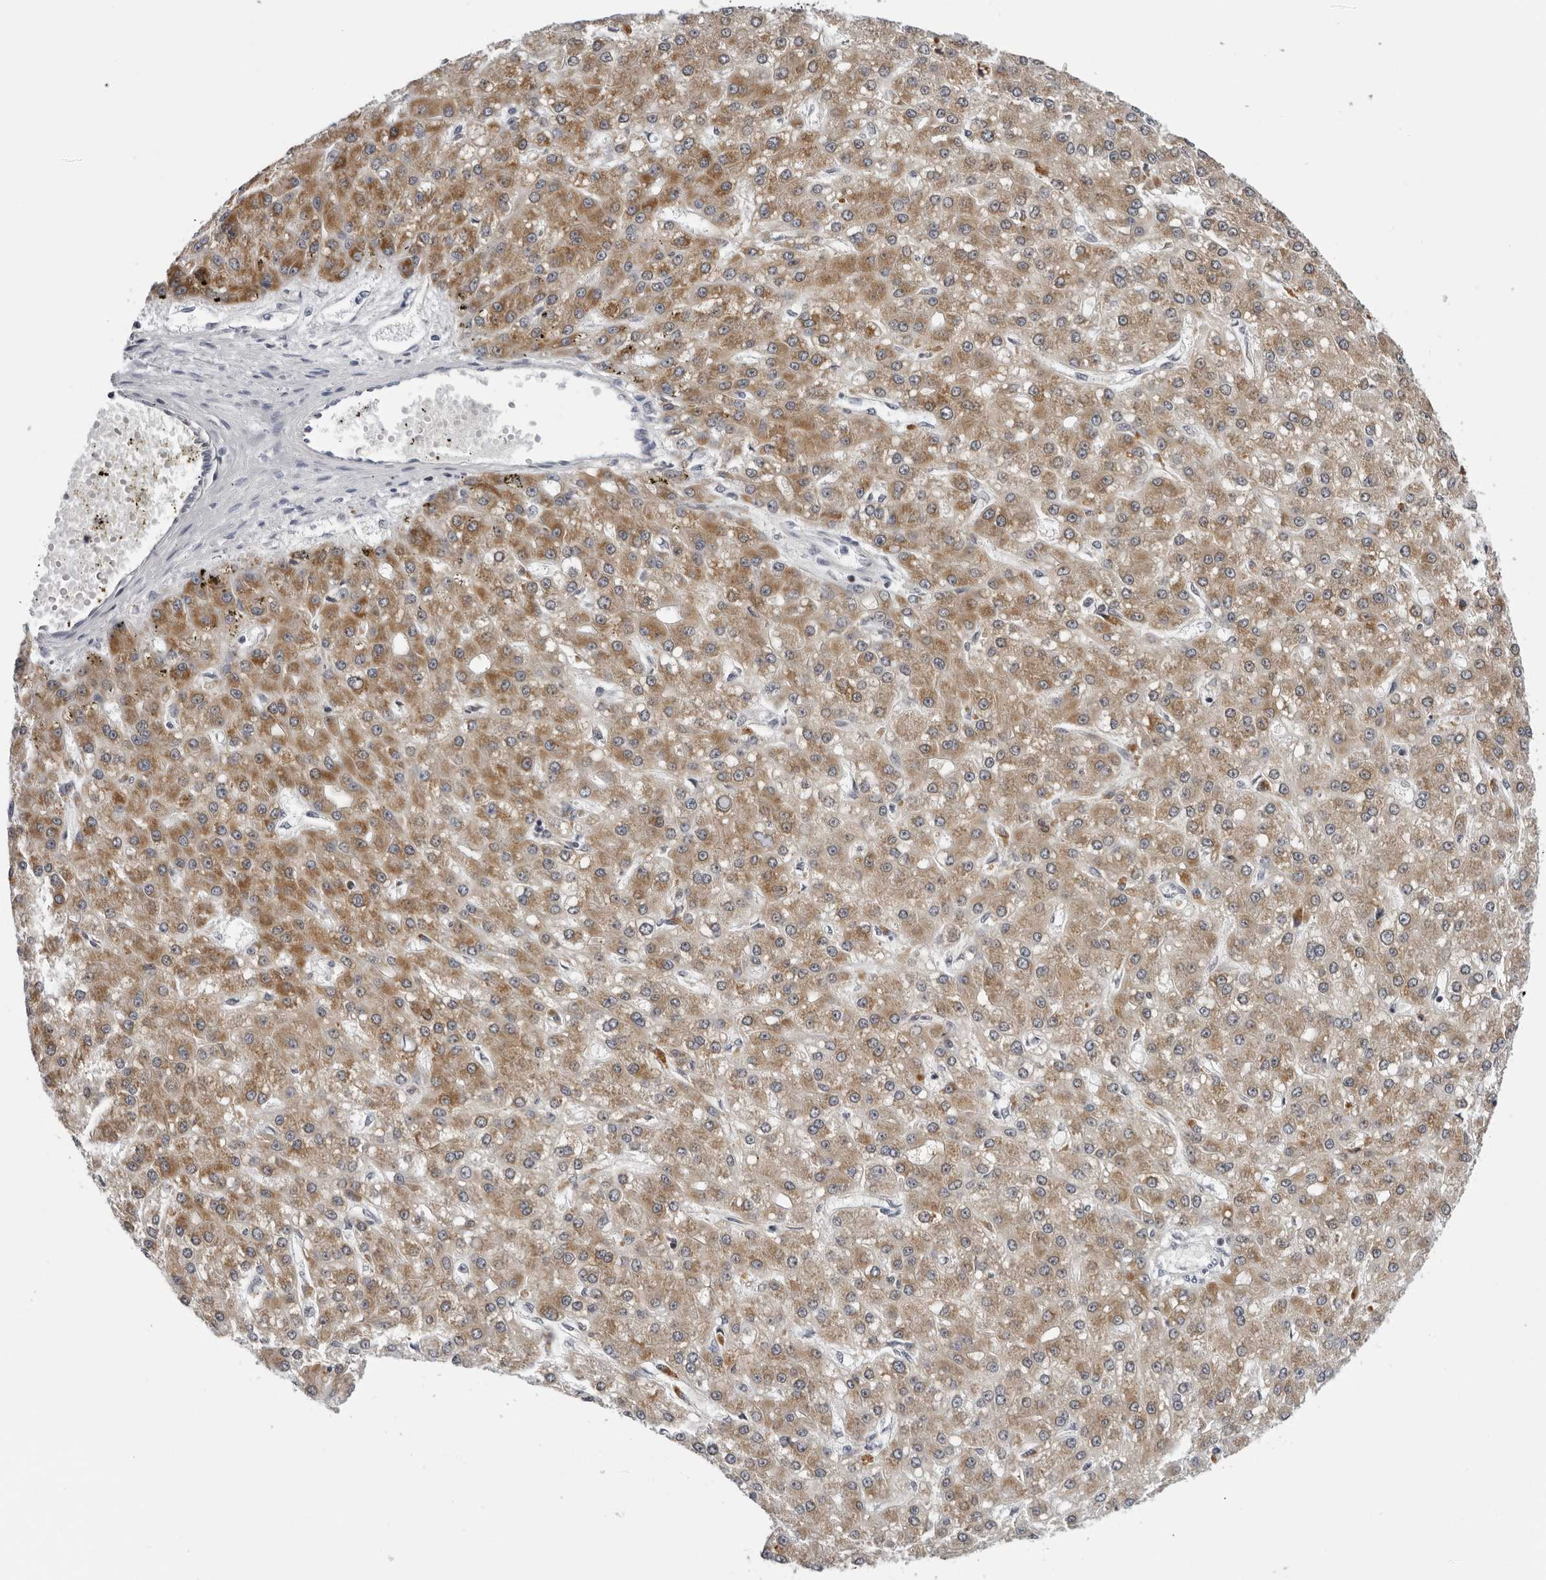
{"staining": {"intensity": "moderate", "quantity": ">75%", "location": "cytoplasmic/membranous"}, "tissue": "liver cancer", "cell_type": "Tumor cells", "image_type": "cancer", "snomed": [{"axis": "morphology", "description": "Carcinoma, Hepatocellular, NOS"}, {"axis": "topography", "description": "Liver"}], "caption": "A medium amount of moderate cytoplasmic/membranous expression is present in about >75% of tumor cells in liver hepatocellular carcinoma tissue. The staining is performed using DAB (3,3'-diaminobenzidine) brown chromogen to label protein expression. The nuclei are counter-stained blue using hematoxylin.", "gene": "CPT2", "patient": {"sex": "male", "age": 67}}